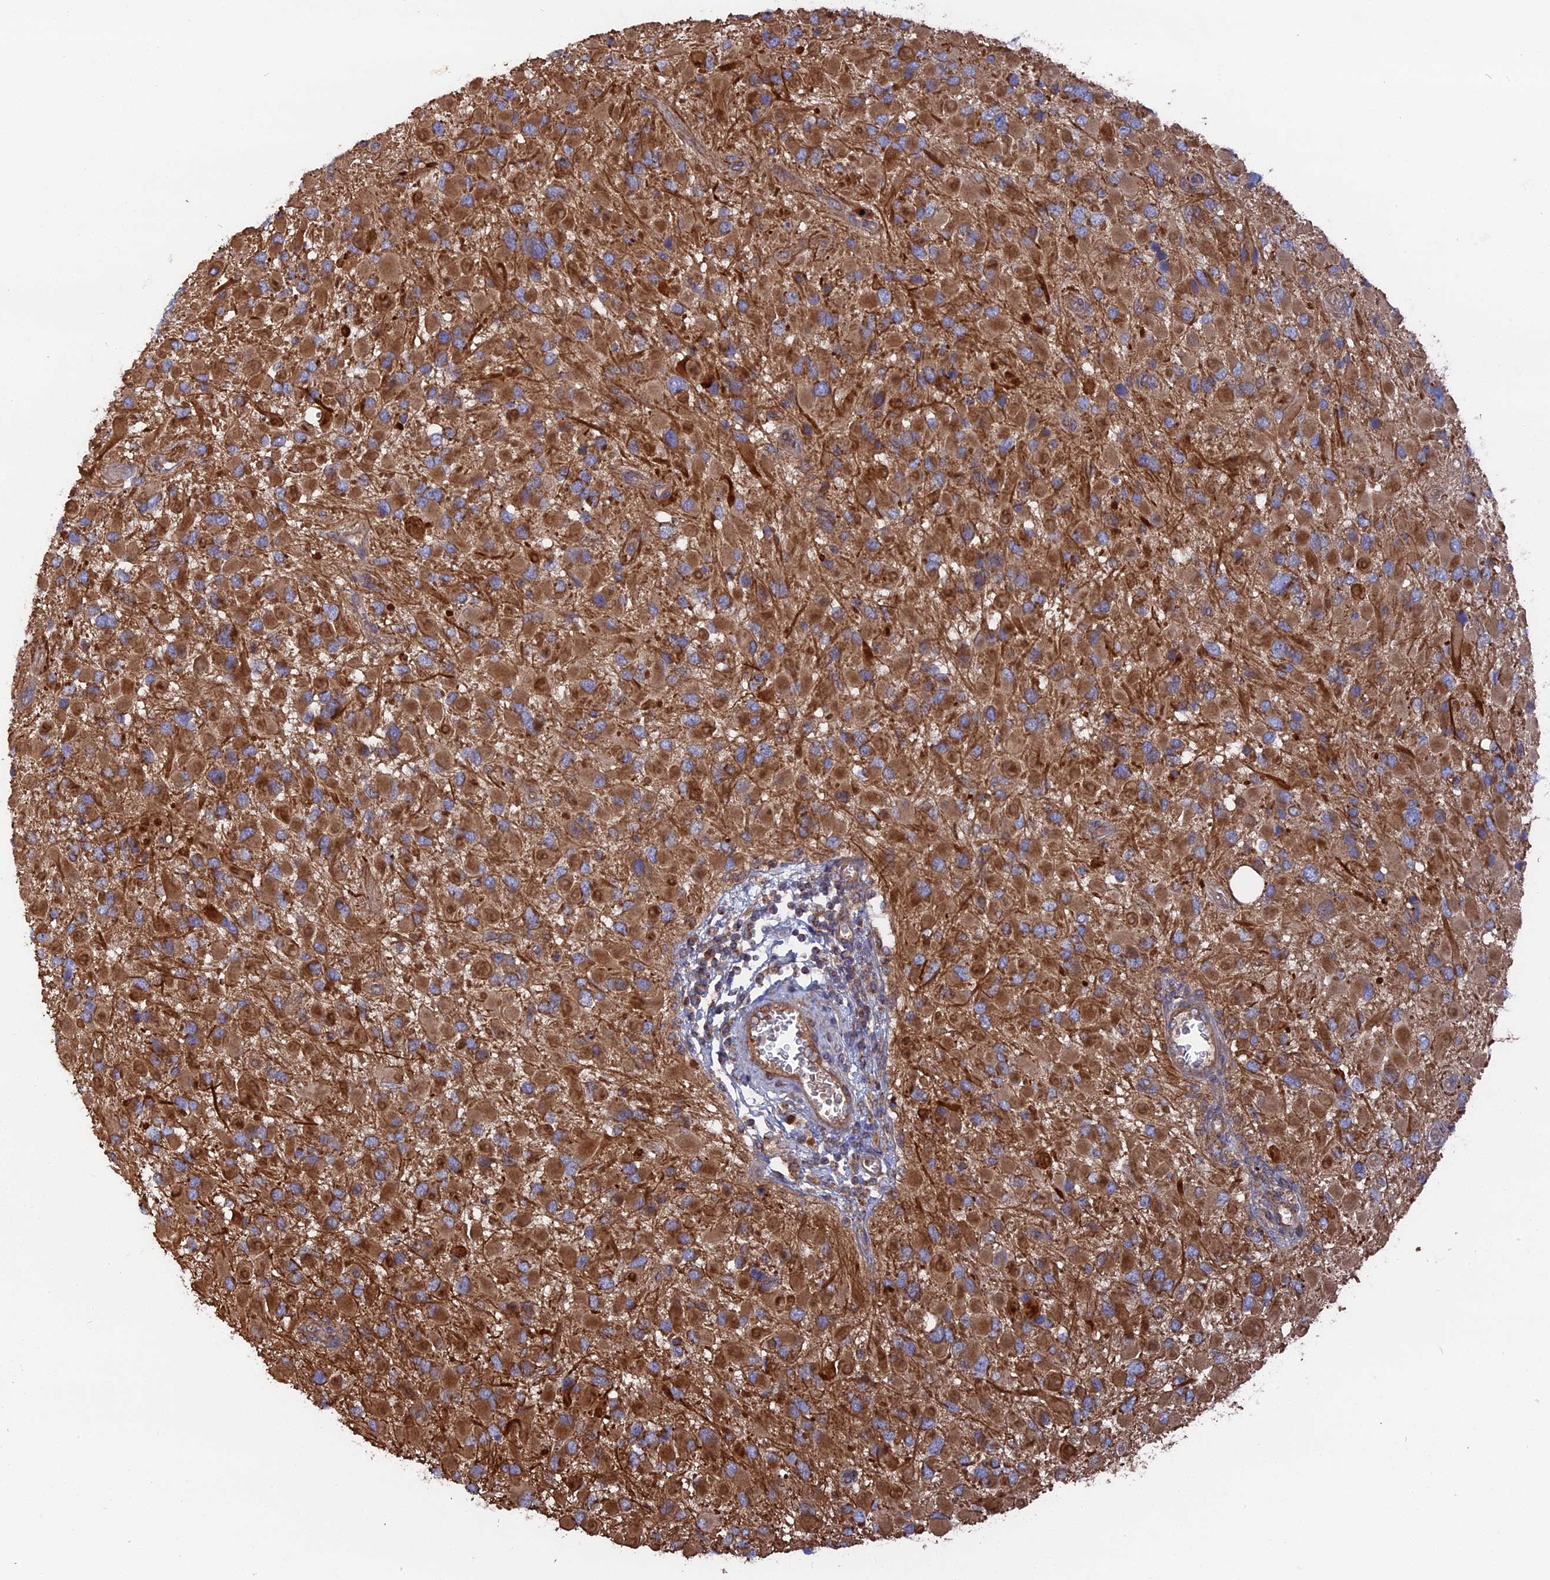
{"staining": {"intensity": "moderate", "quantity": ">75%", "location": "cytoplasmic/membranous"}, "tissue": "glioma", "cell_type": "Tumor cells", "image_type": "cancer", "snomed": [{"axis": "morphology", "description": "Glioma, malignant, High grade"}, {"axis": "topography", "description": "Brain"}], "caption": "A photomicrograph of glioma stained for a protein demonstrates moderate cytoplasmic/membranous brown staining in tumor cells.", "gene": "TELO2", "patient": {"sex": "male", "age": 53}}